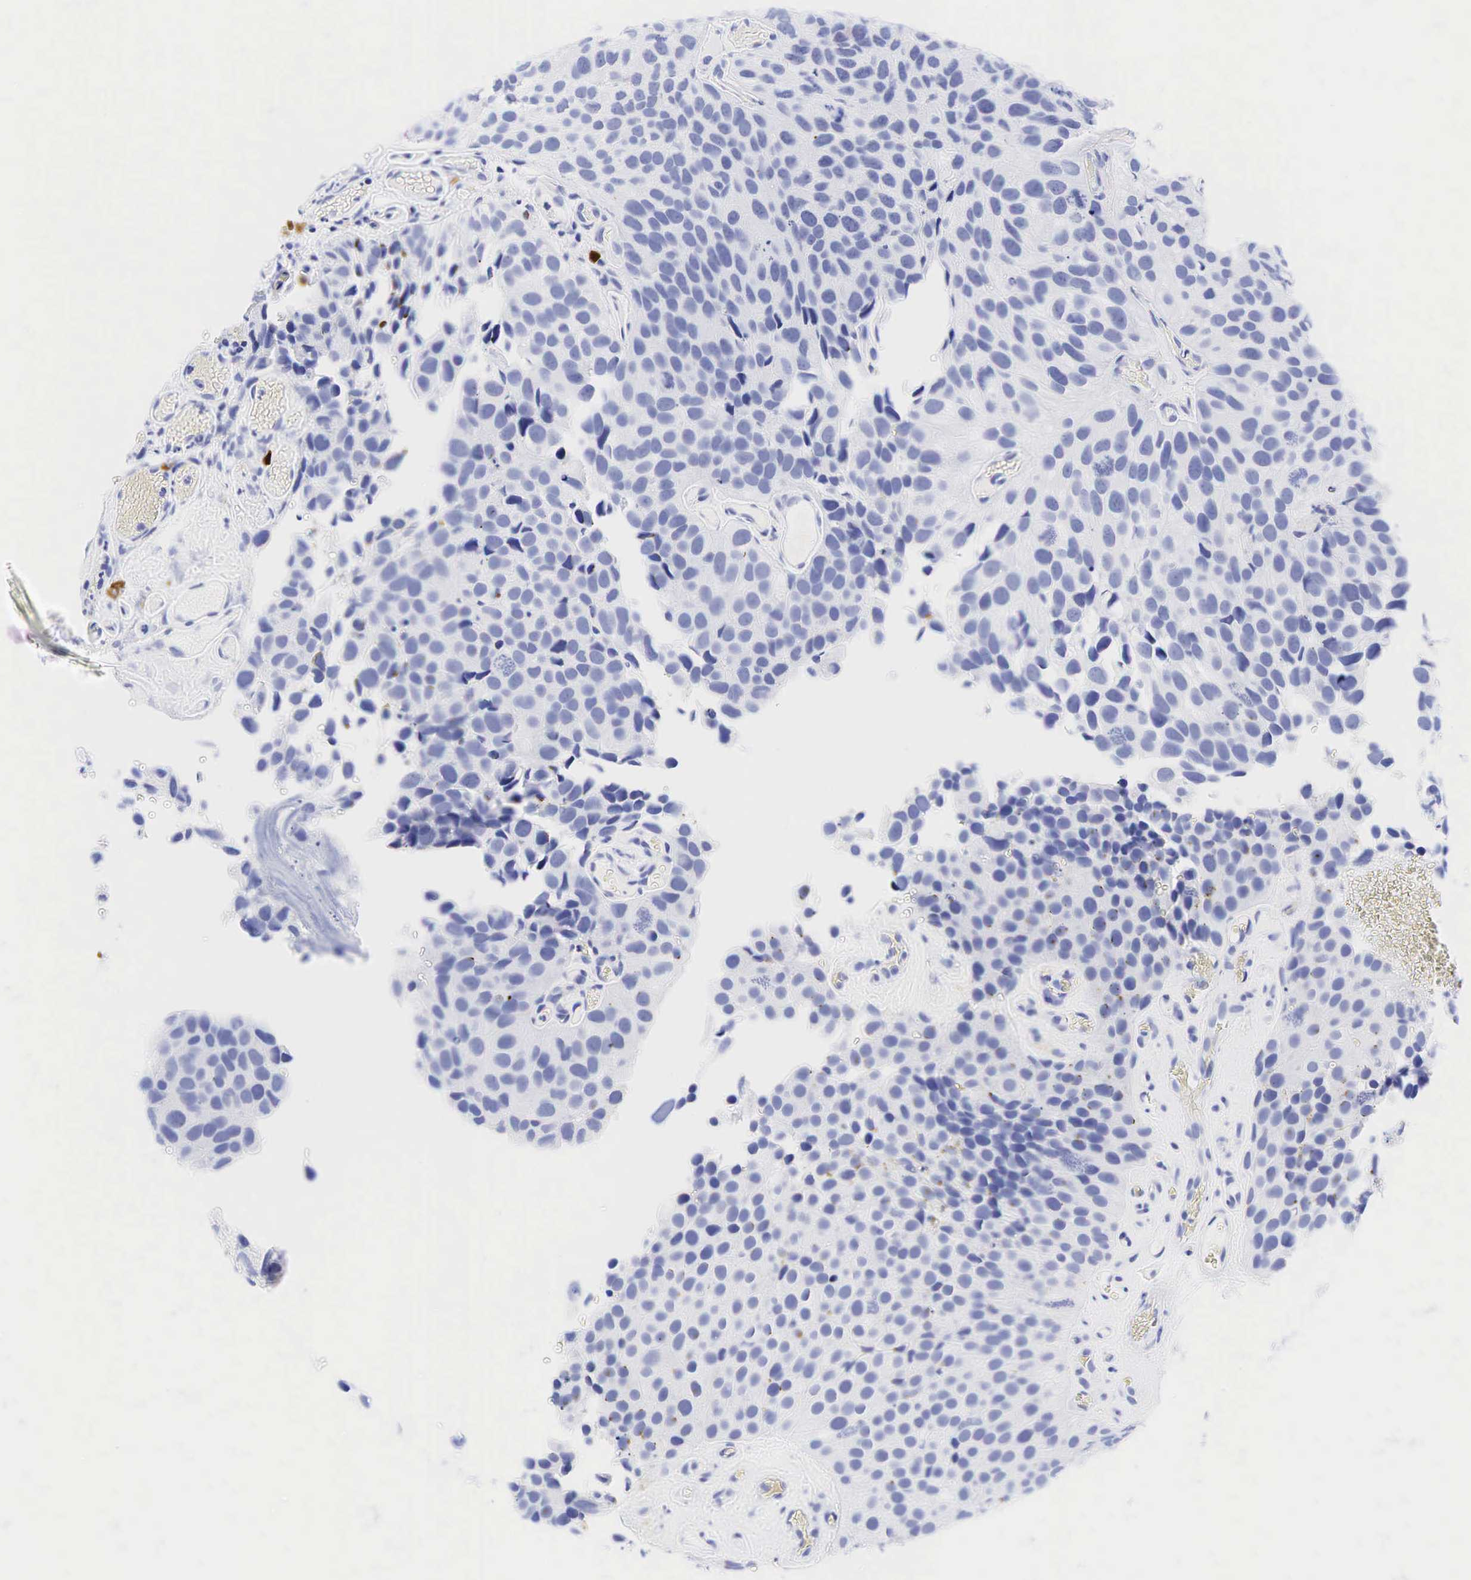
{"staining": {"intensity": "negative", "quantity": "none", "location": "none"}, "tissue": "urothelial cancer", "cell_type": "Tumor cells", "image_type": "cancer", "snomed": [{"axis": "morphology", "description": "Urothelial carcinoma, High grade"}, {"axis": "topography", "description": "Urinary bladder"}], "caption": "Protein analysis of high-grade urothelial carcinoma demonstrates no significant expression in tumor cells.", "gene": "CD79A", "patient": {"sex": "male", "age": 72}}